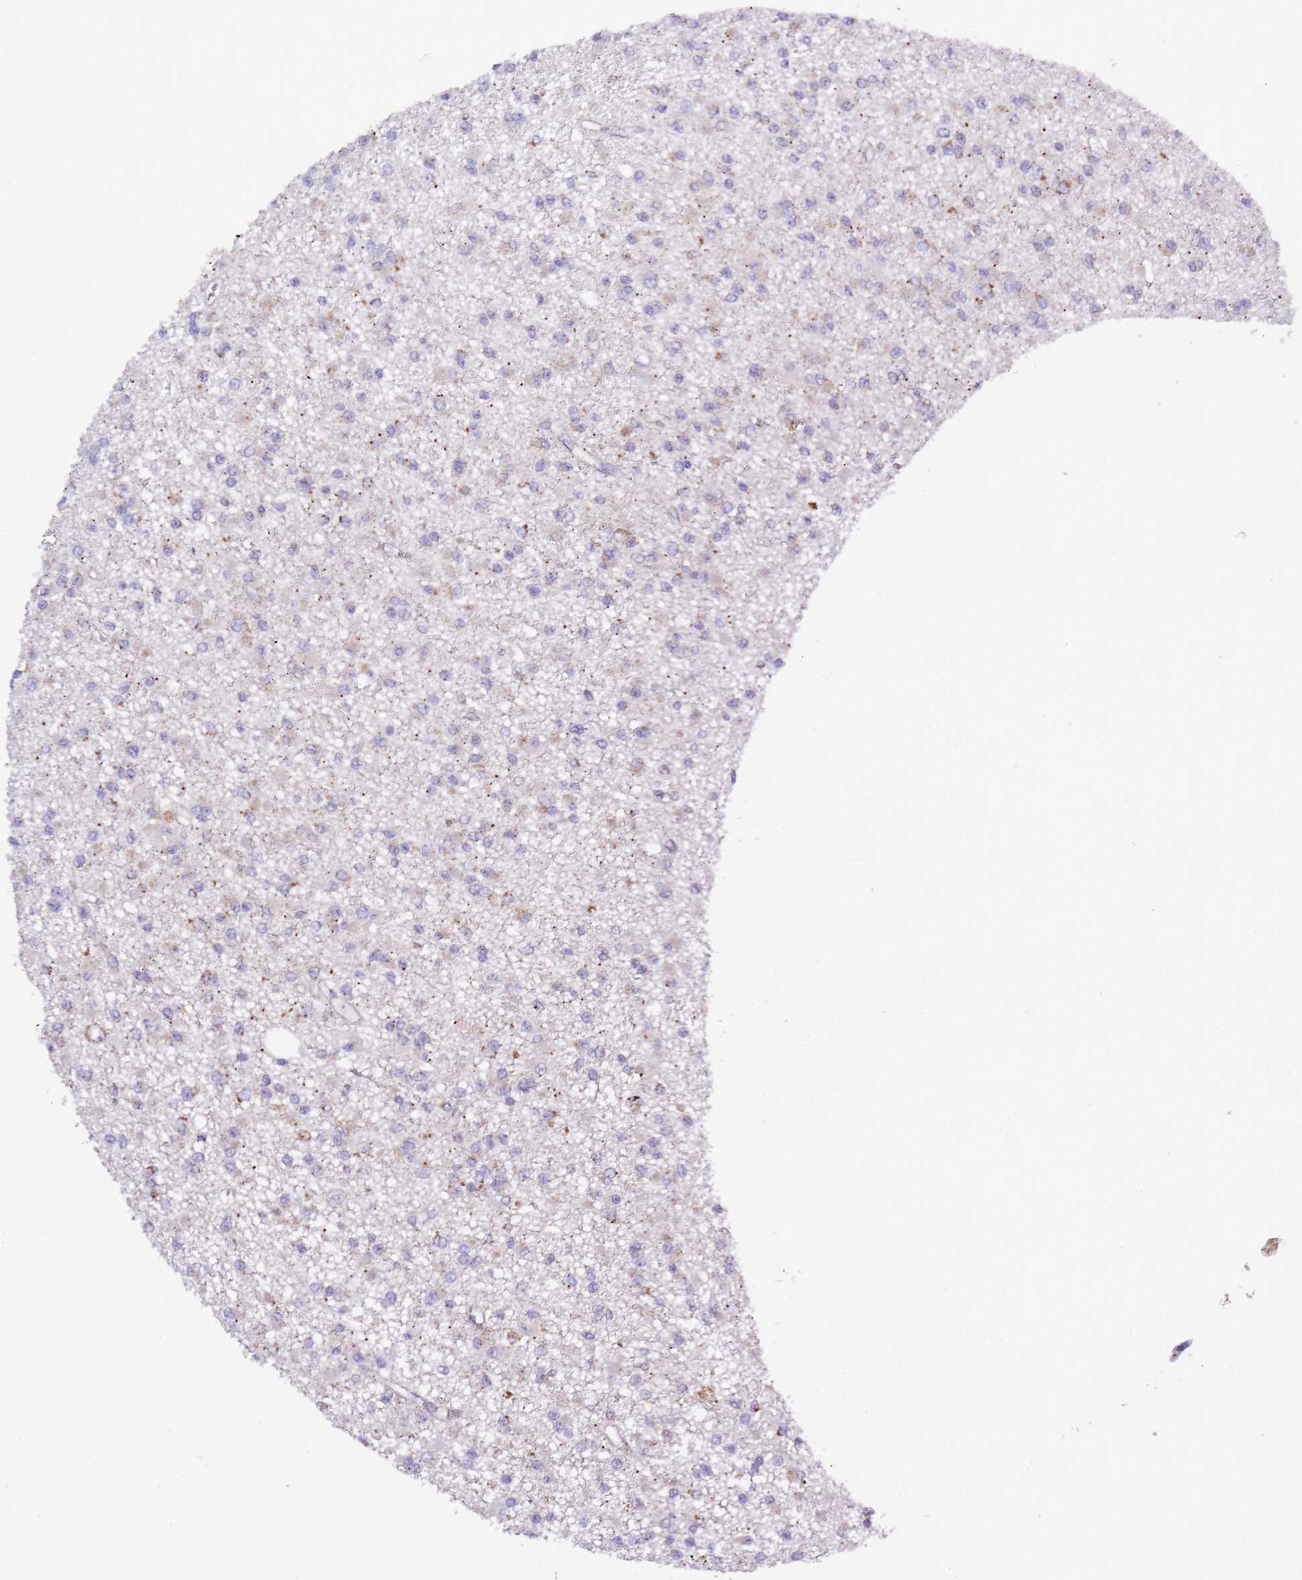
{"staining": {"intensity": "weak", "quantity": "<25%", "location": "cytoplasmic/membranous"}, "tissue": "glioma", "cell_type": "Tumor cells", "image_type": "cancer", "snomed": [{"axis": "morphology", "description": "Glioma, malignant, Low grade"}, {"axis": "topography", "description": "Brain"}], "caption": "The image demonstrates no staining of tumor cells in glioma.", "gene": "TEKTIP1", "patient": {"sex": "female", "age": 22}}